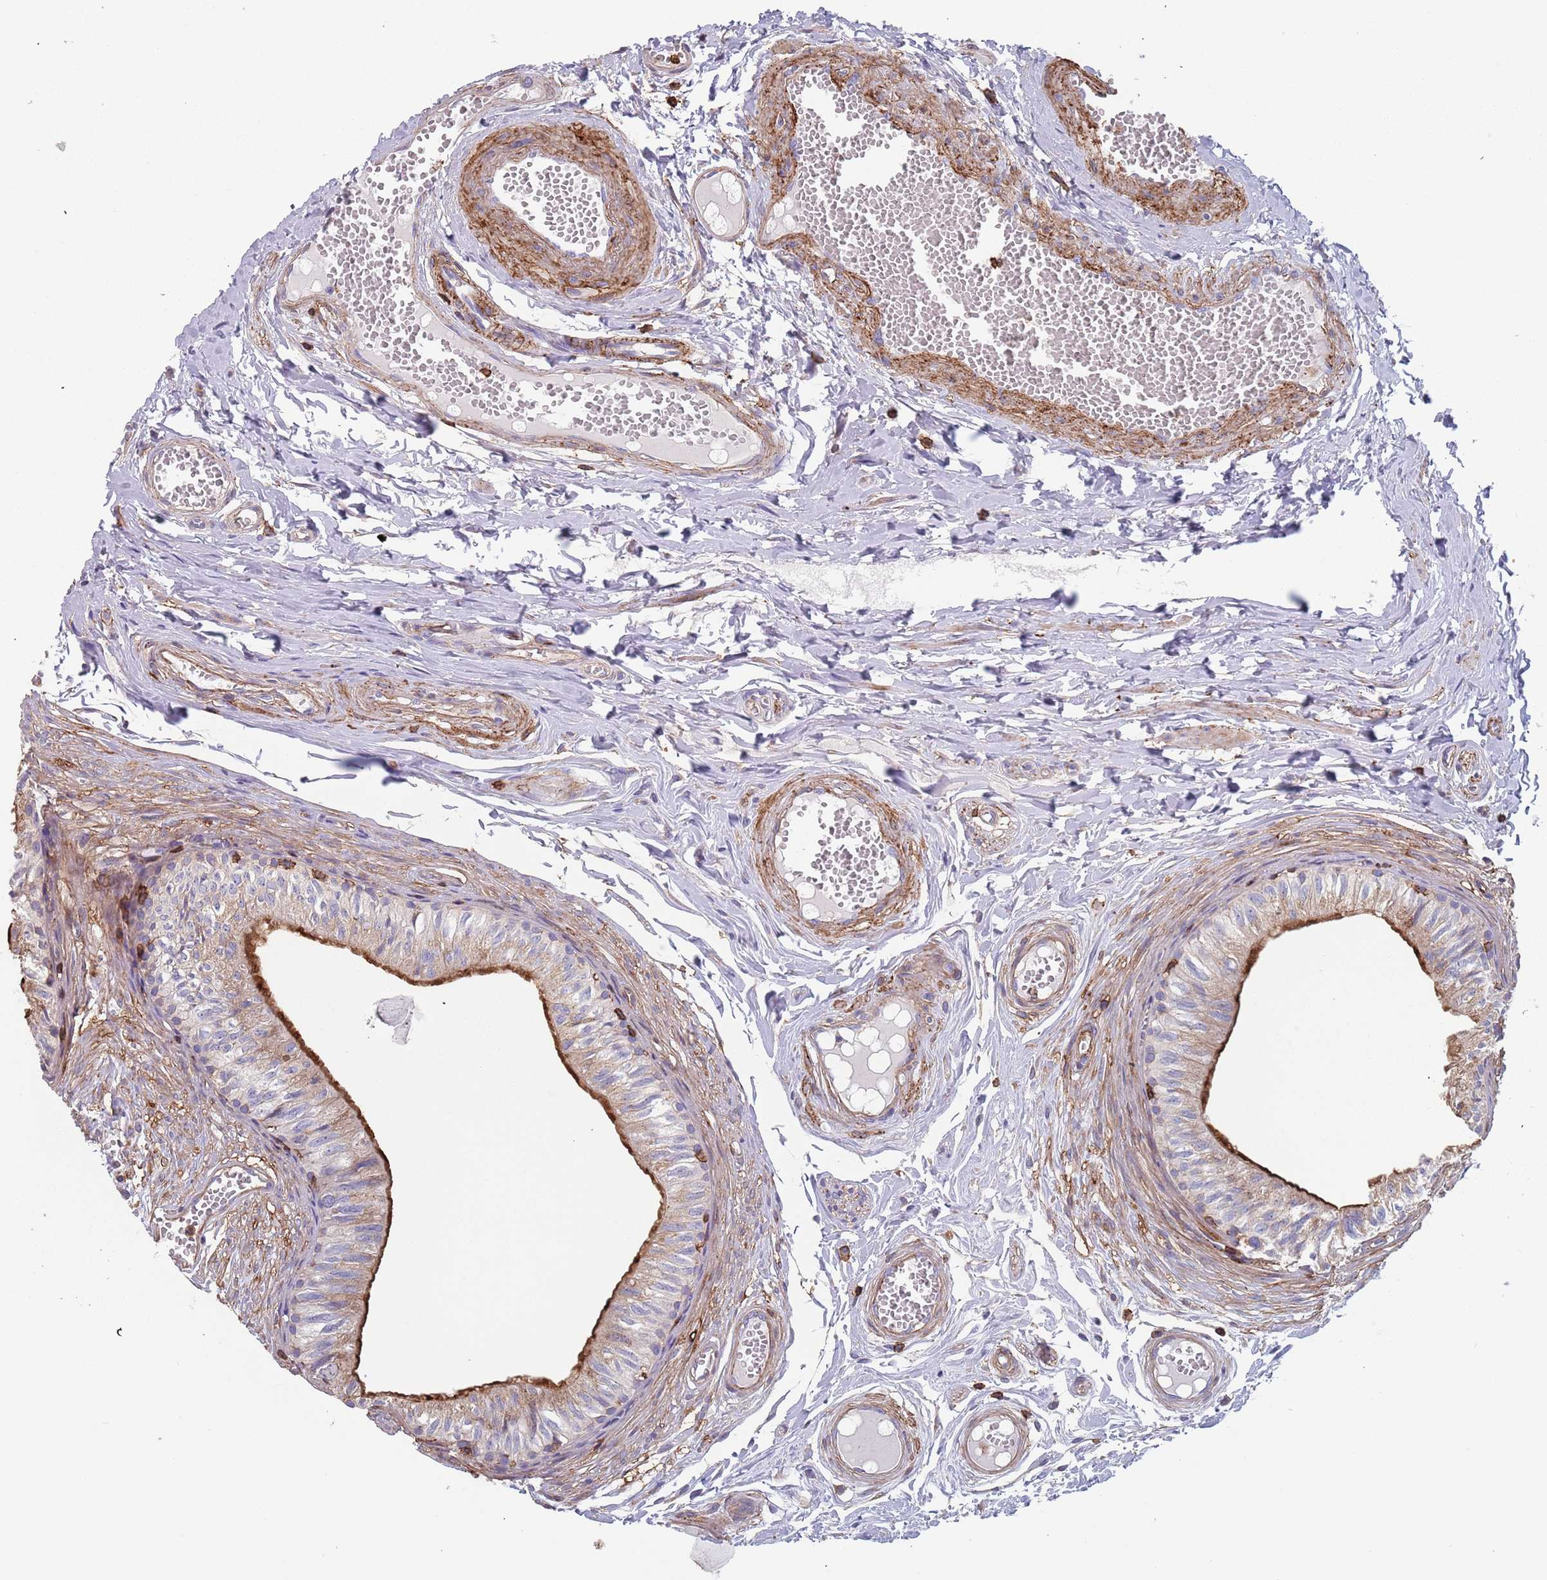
{"staining": {"intensity": "strong", "quantity": "25%-75%", "location": "cytoplasmic/membranous"}, "tissue": "epididymis", "cell_type": "Glandular cells", "image_type": "normal", "snomed": [{"axis": "morphology", "description": "Normal tissue, NOS"}, {"axis": "topography", "description": "Epididymis"}], "caption": "Human epididymis stained with a brown dye demonstrates strong cytoplasmic/membranous positive positivity in approximately 25%-75% of glandular cells.", "gene": "RNF144A", "patient": {"sex": "male", "age": 37}}